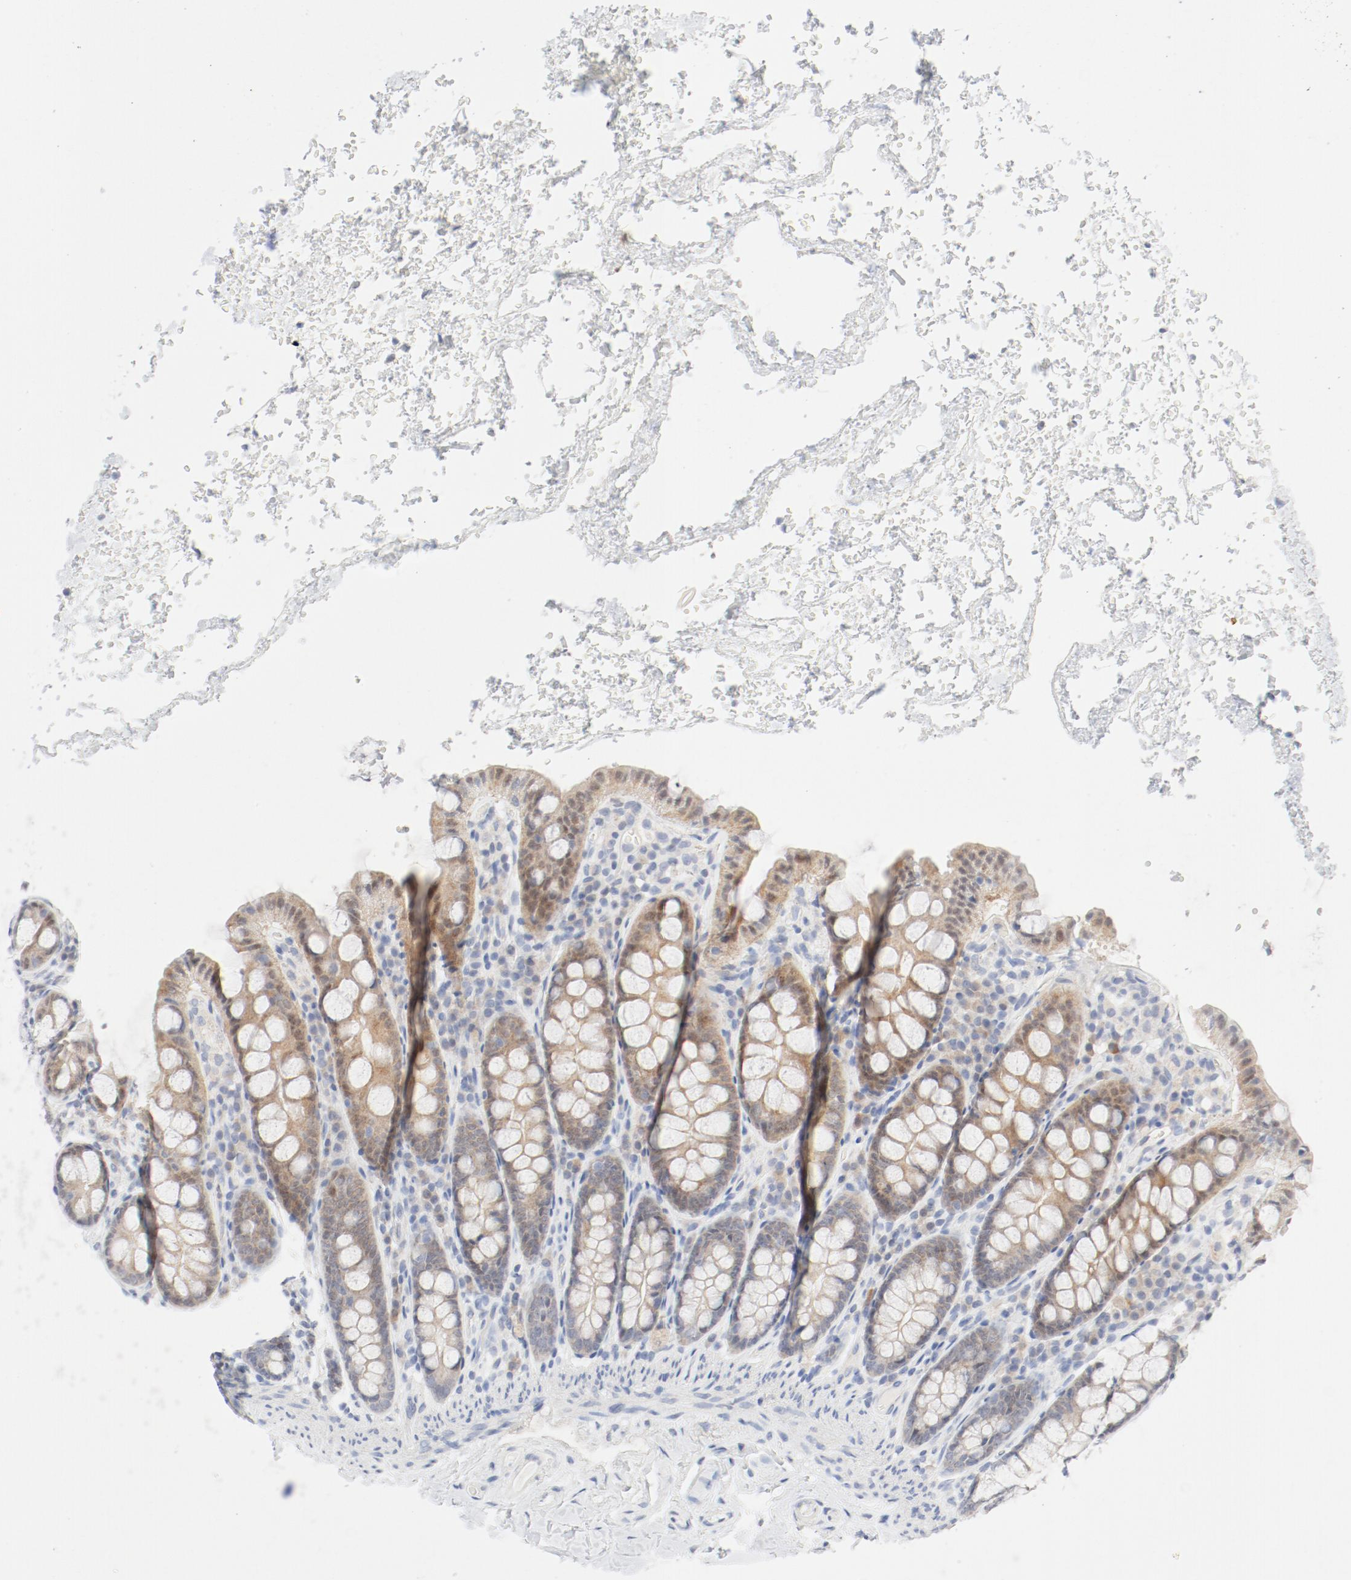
{"staining": {"intensity": "negative", "quantity": "none", "location": "none"}, "tissue": "colon", "cell_type": "Endothelial cells", "image_type": "normal", "snomed": [{"axis": "morphology", "description": "Normal tissue, NOS"}, {"axis": "topography", "description": "Colon"}], "caption": "Immunohistochemical staining of benign human colon shows no significant positivity in endothelial cells. (Stains: DAB immunohistochemistry (IHC) with hematoxylin counter stain, Microscopy: brightfield microscopy at high magnification).", "gene": "PGM1", "patient": {"sex": "female", "age": 61}}